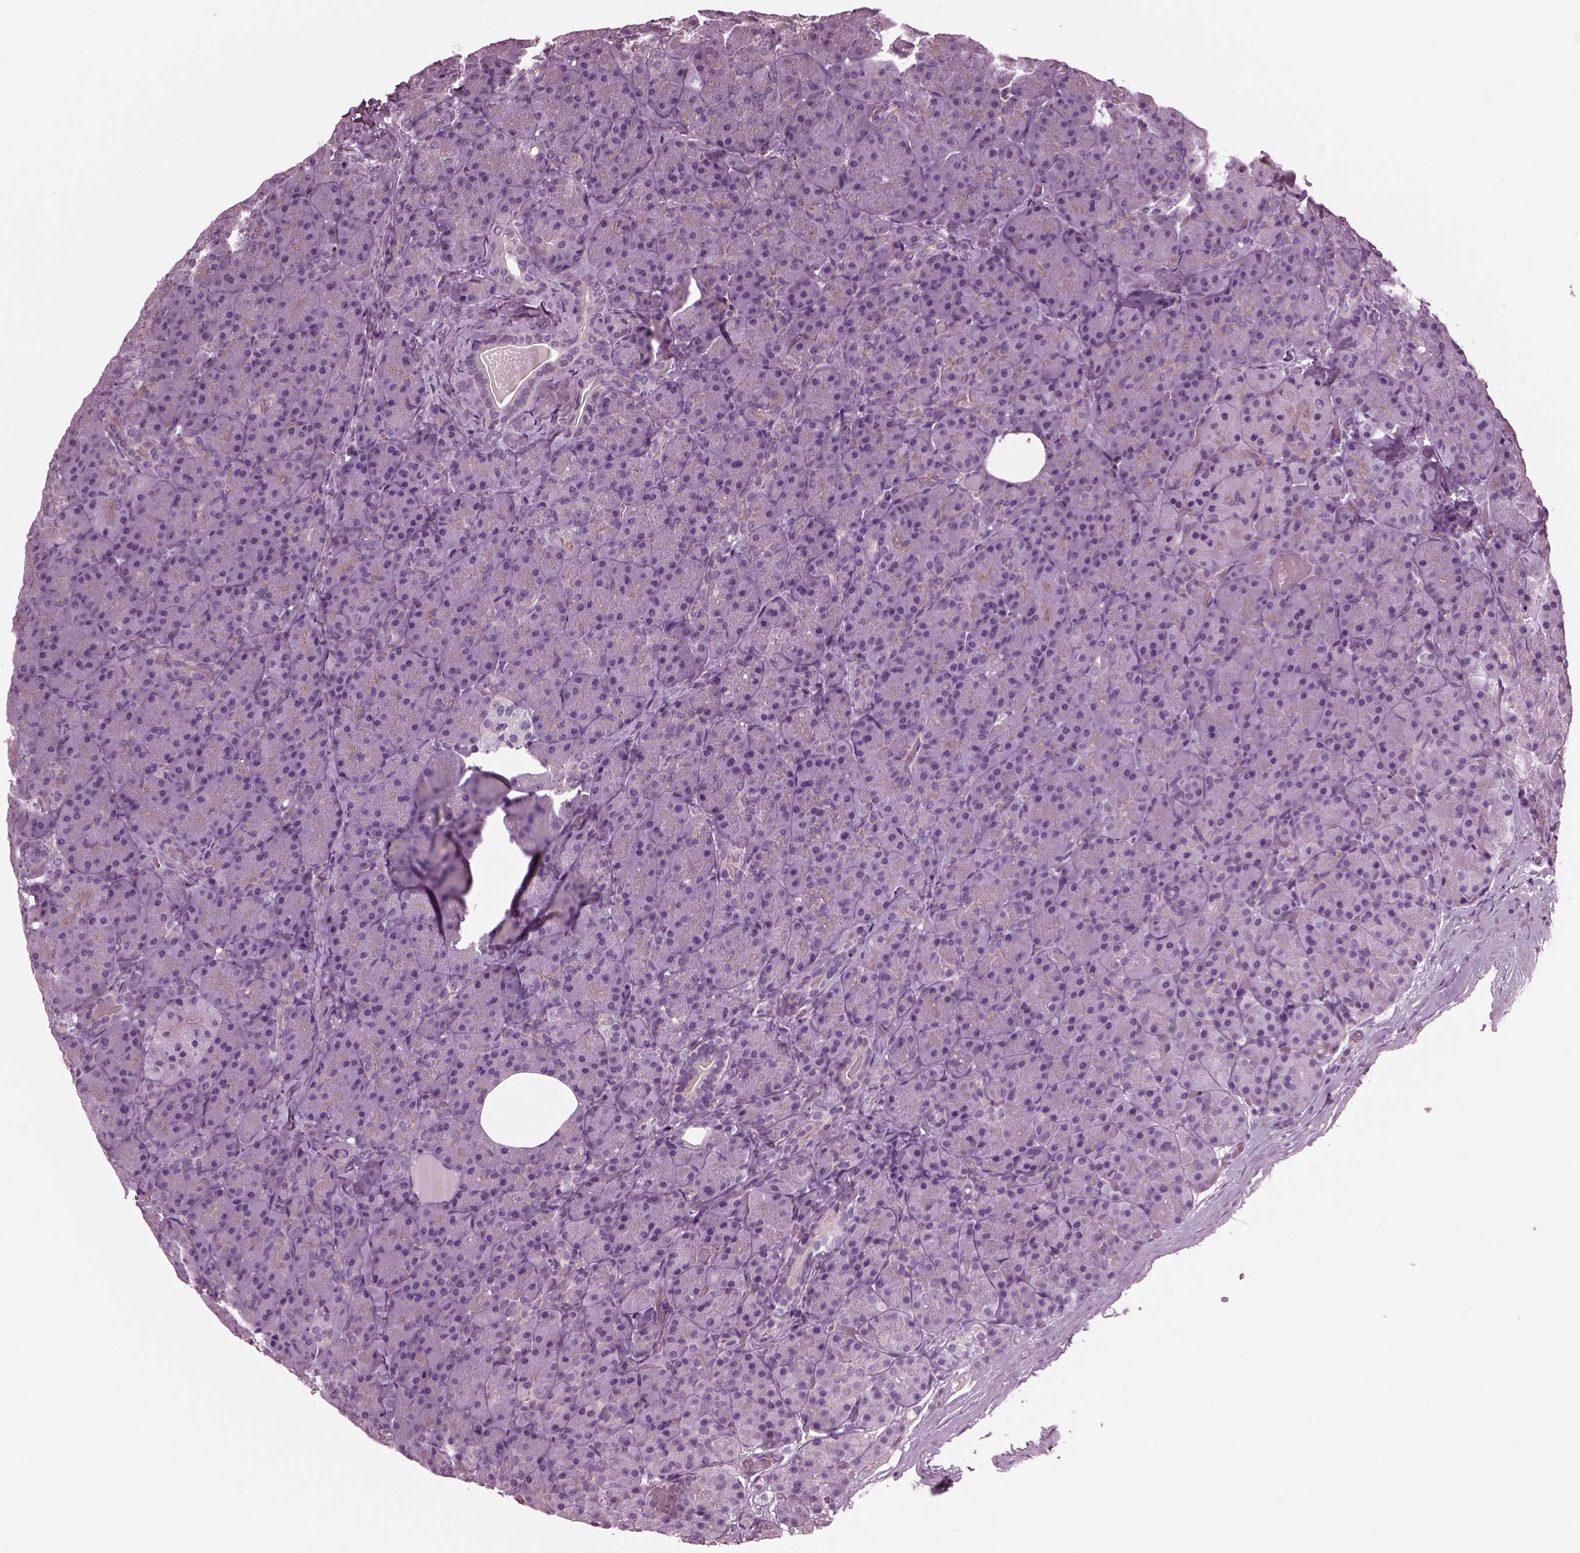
{"staining": {"intensity": "negative", "quantity": "none", "location": "none"}, "tissue": "pancreas", "cell_type": "Exocrine glandular cells", "image_type": "normal", "snomed": [{"axis": "morphology", "description": "Normal tissue, NOS"}, {"axis": "topography", "description": "Pancreas"}], "caption": "IHC histopathology image of unremarkable human pancreas stained for a protein (brown), which displays no staining in exocrine glandular cells.", "gene": "GDF11", "patient": {"sex": "male", "age": 57}}